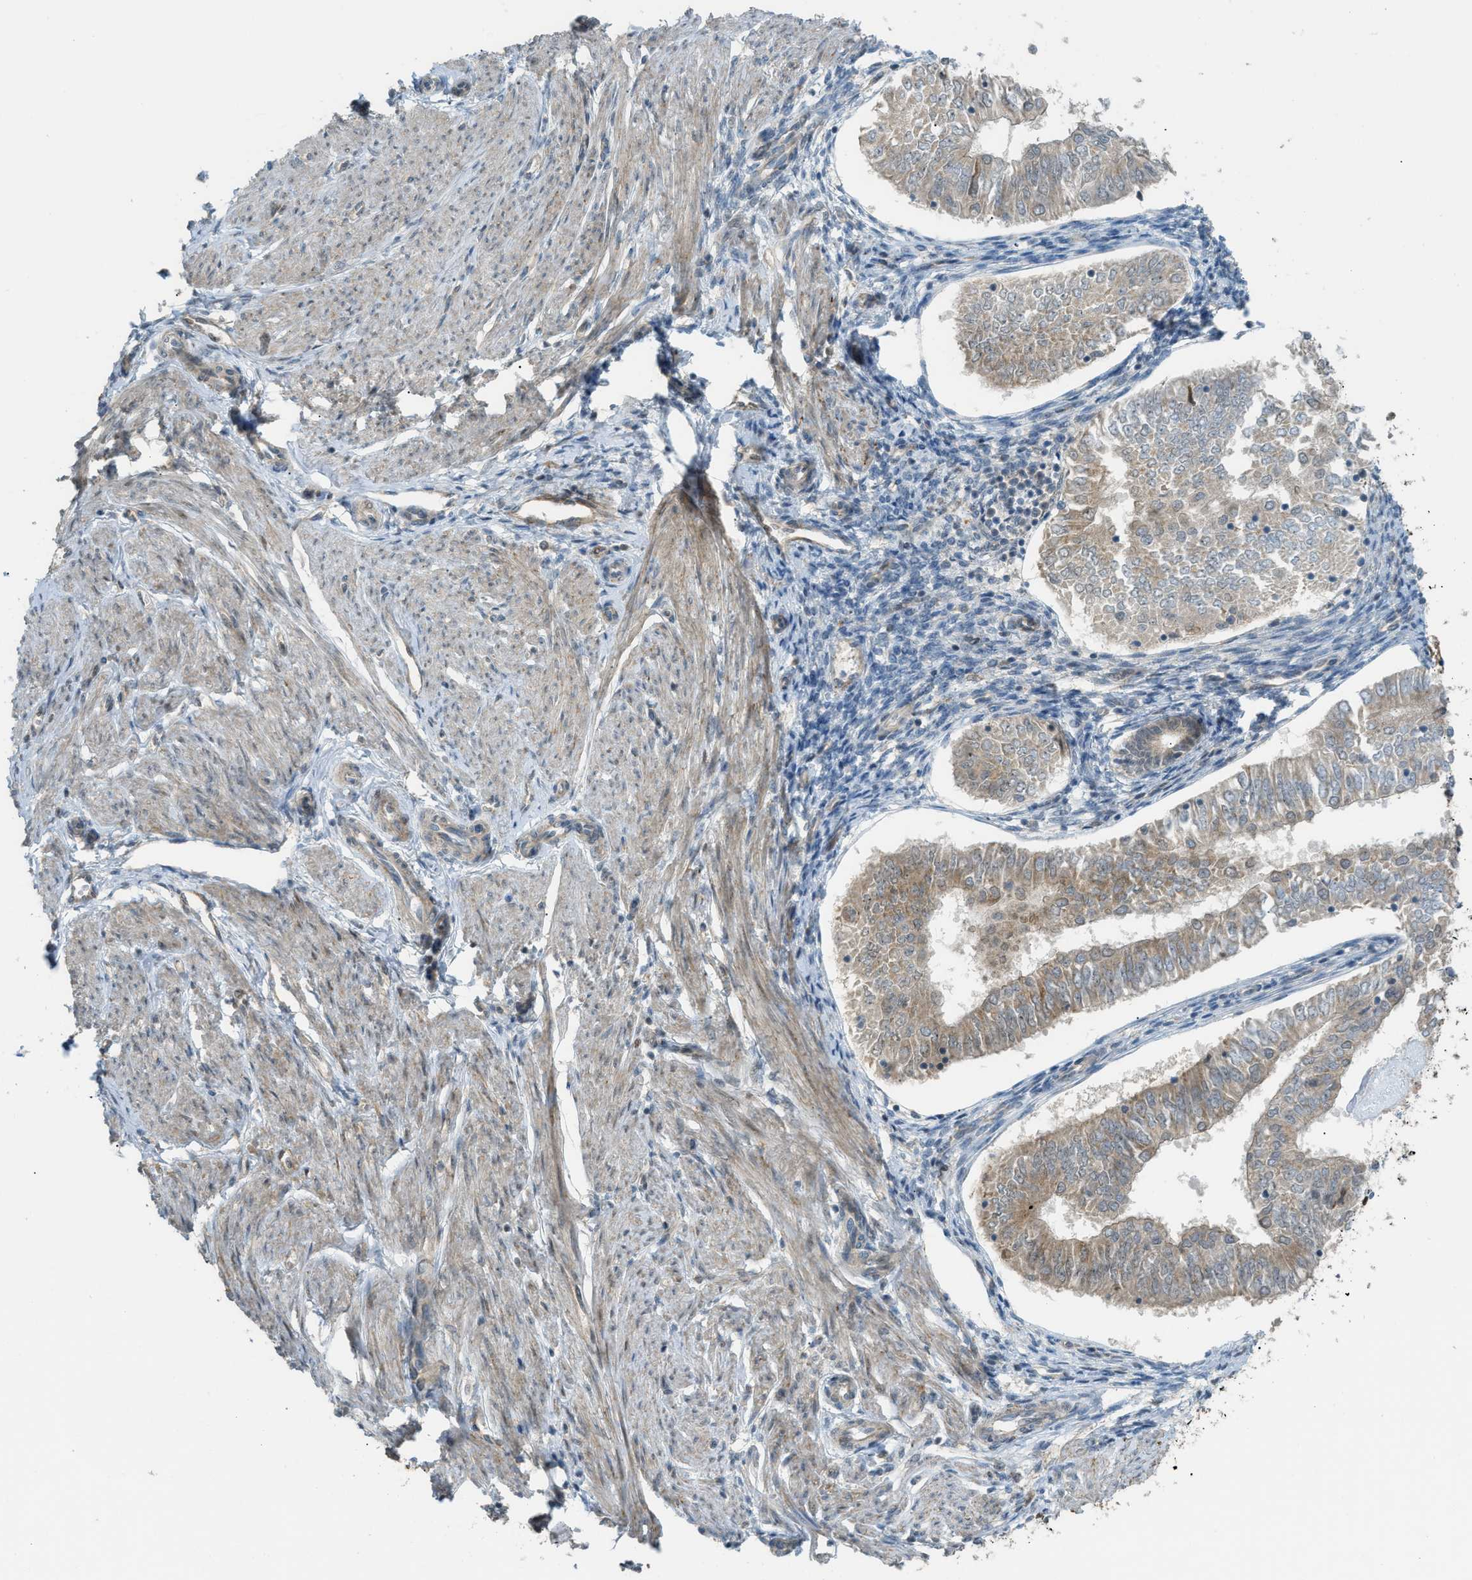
{"staining": {"intensity": "weak", "quantity": ">75%", "location": "cytoplasmic/membranous"}, "tissue": "endometrial cancer", "cell_type": "Tumor cells", "image_type": "cancer", "snomed": [{"axis": "morphology", "description": "Adenocarcinoma, NOS"}, {"axis": "topography", "description": "Endometrium"}], "caption": "A histopathology image showing weak cytoplasmic/membranous positivity in approximately >75% of tumor cells in endometrial adenocarcinoma, as visualized by brown immunohistochemical staining.", "gene": "CCDC186", "patient": {"sex": "female", "age": 53}}